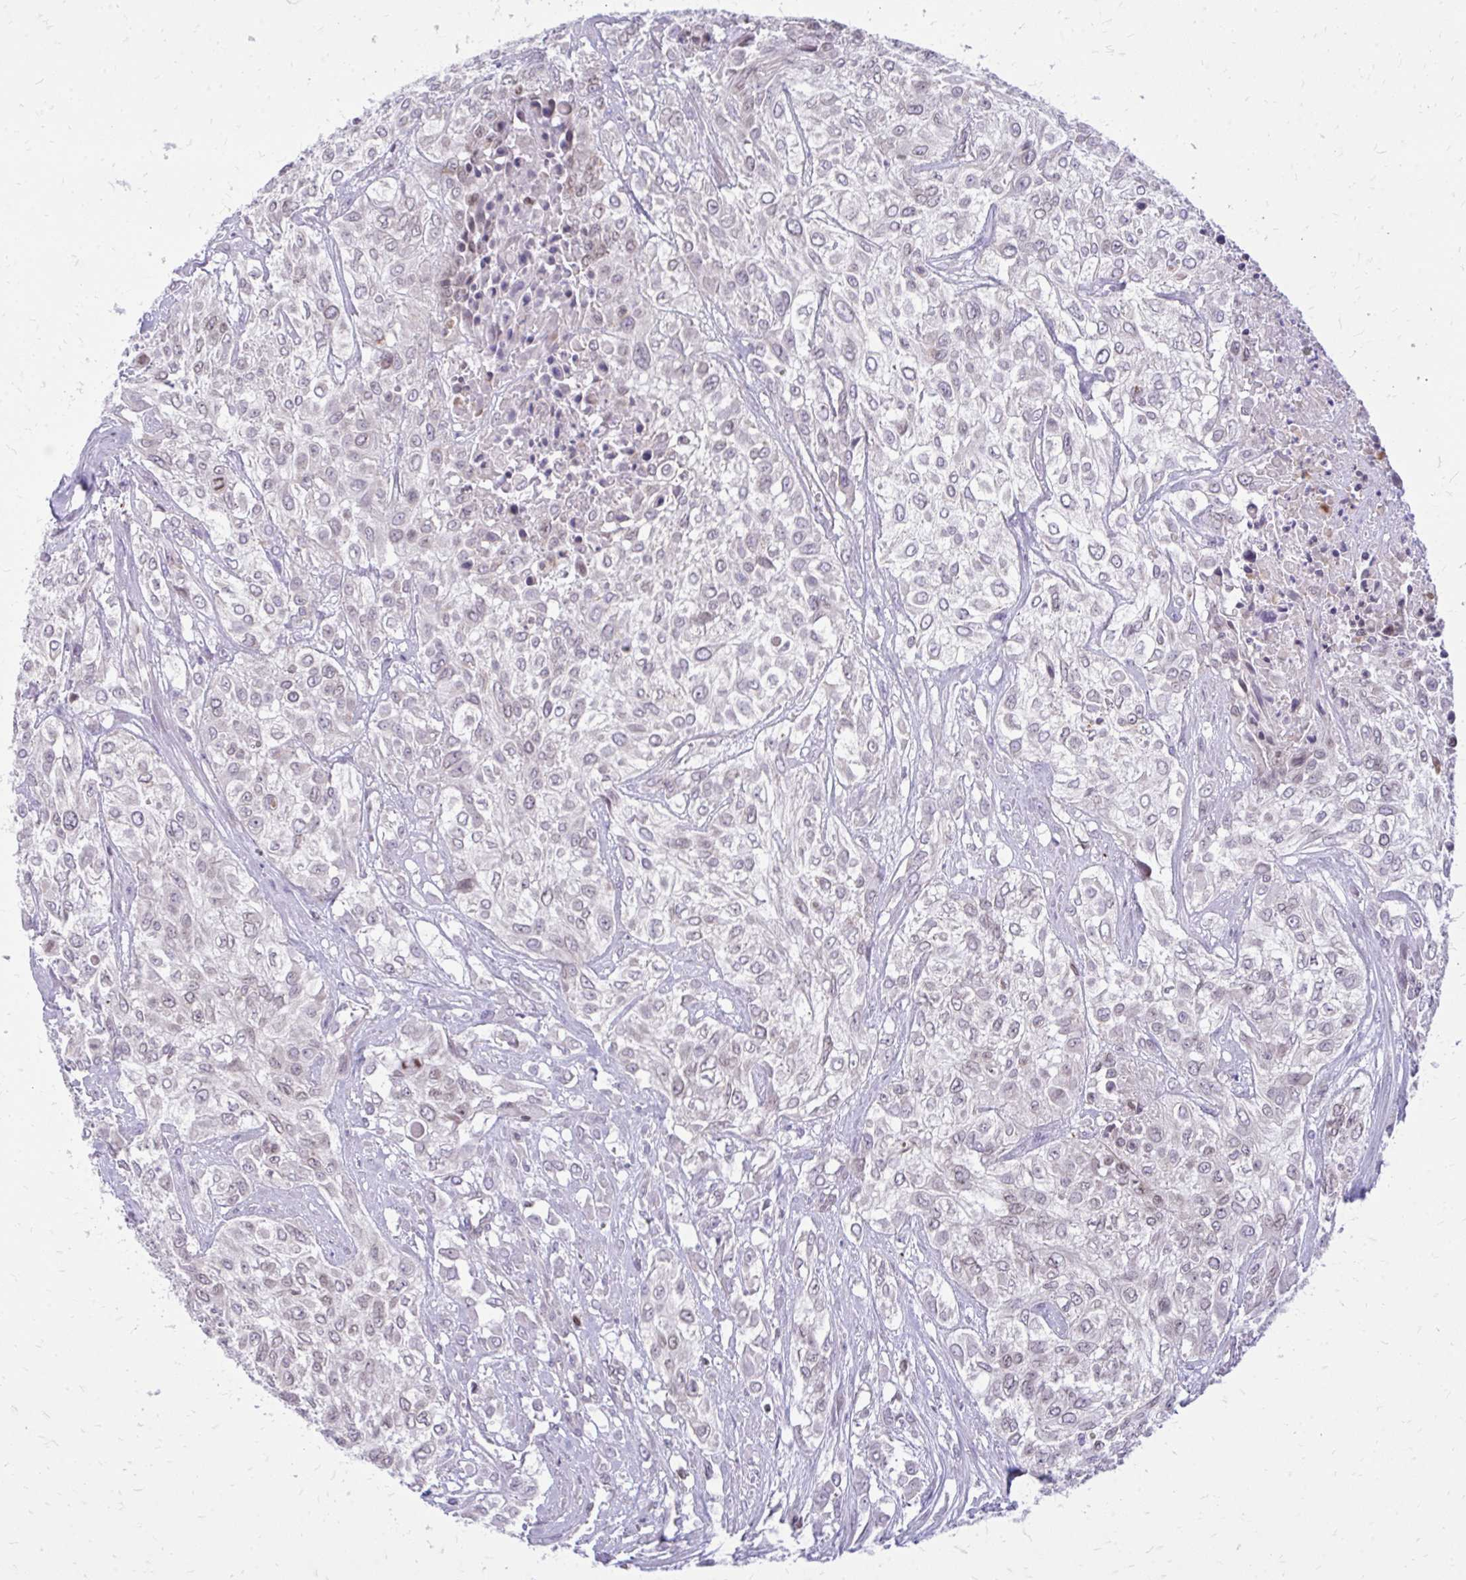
{"staining": {"intensity": "negative", "quantity": "none", "location": "none"}, "tissue": "urothelial cancer", "cell_type": "Tumor cells", "image_type": "cancer", "snomed": [{"axis": "morphology", "description": "Urothelial carcinoma, High grade"}, {"axis": "topography", "description": "Urinary bladder"}], "caption": "Urothelial carcinoma (high-grade) stained for a protein using immunohistochemistry (IHC) shows no positivity tumor cells.", "gene": "RPS6KA2", "patient": {"sex": "male", "age": 57}}